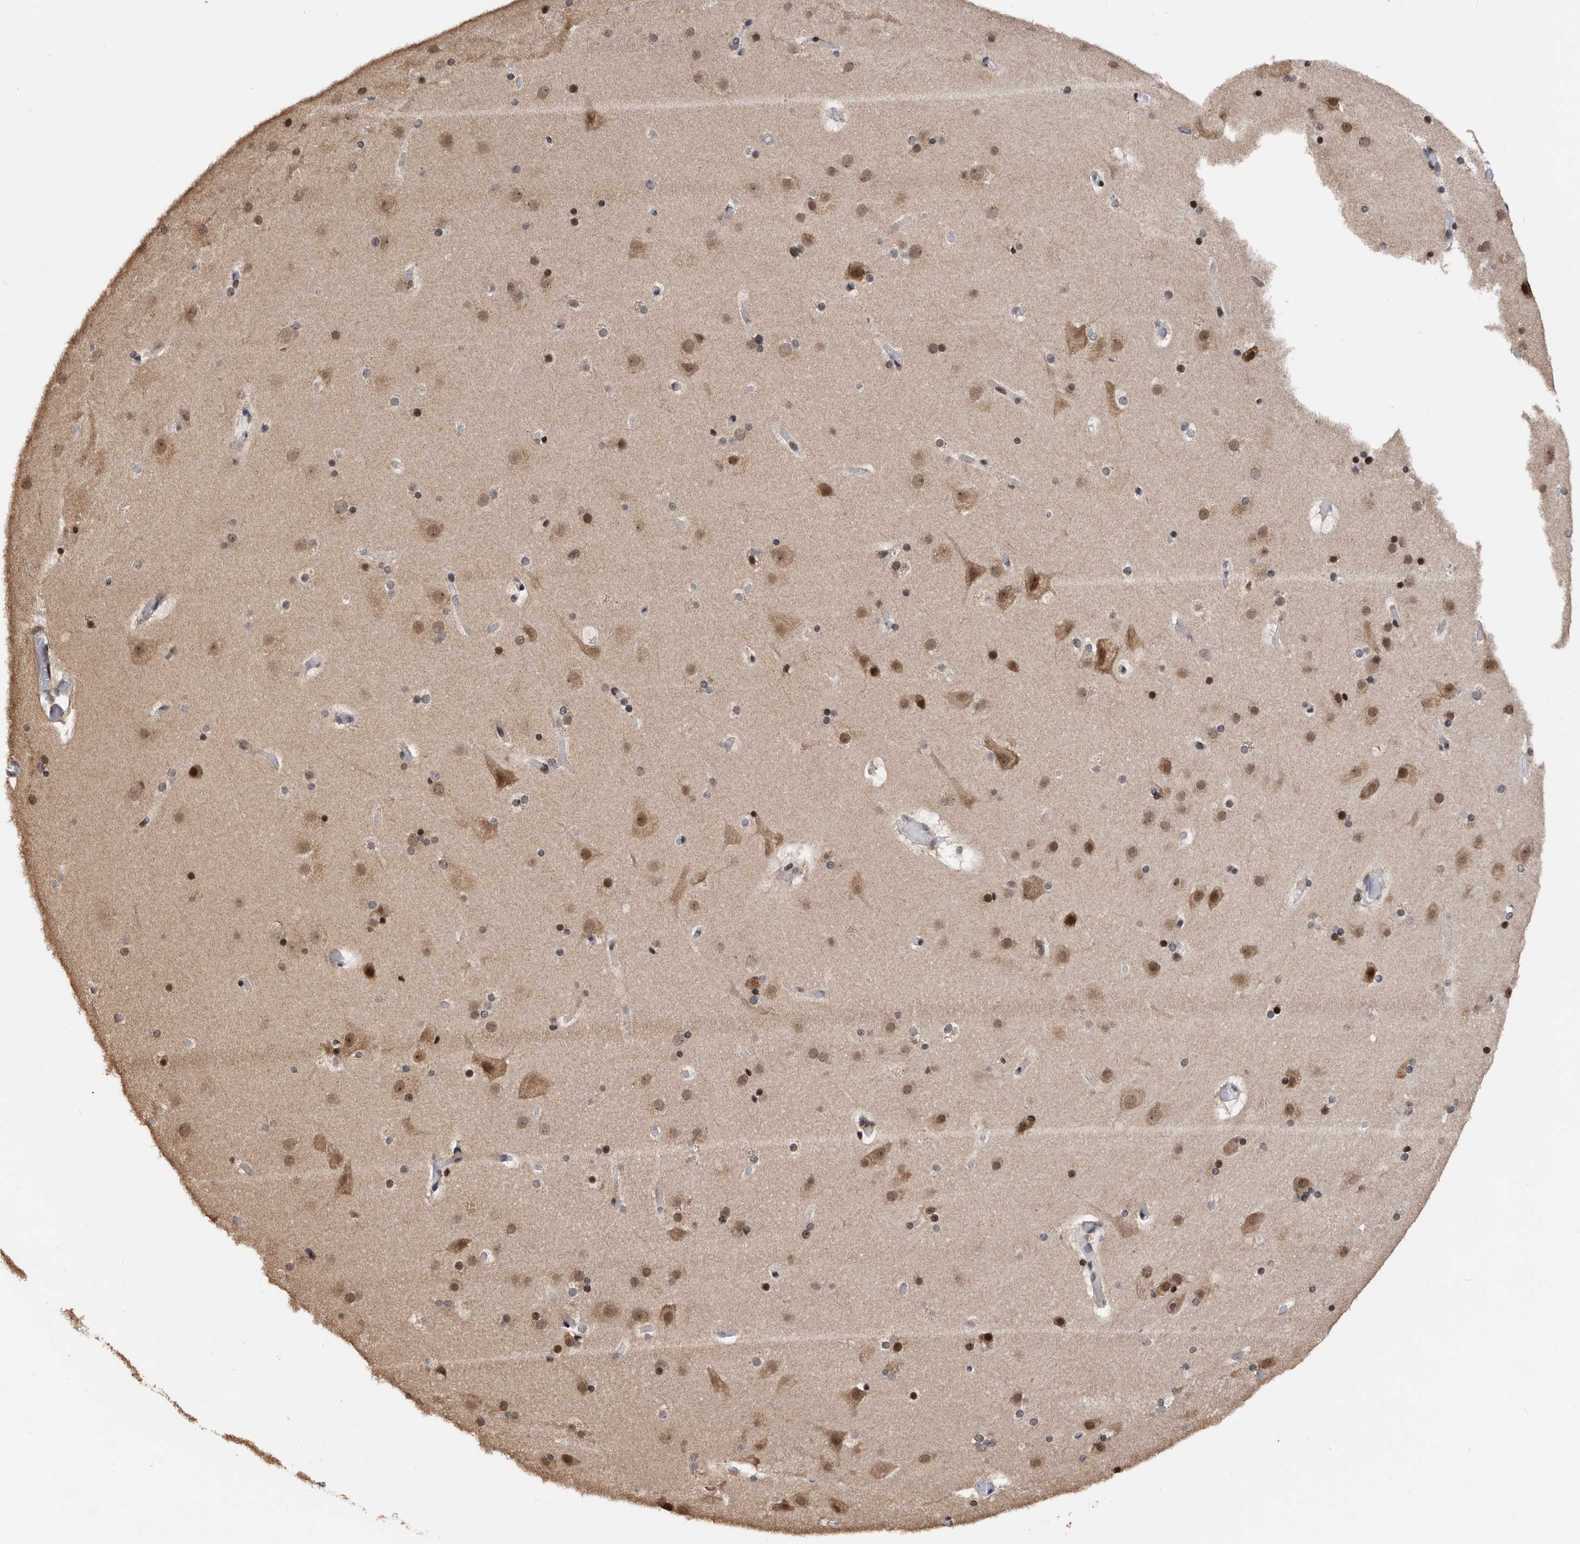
{"staining": {"intensity": "weak", "quantity": "25%-75%", "location": "nuclear"}, "tissue": "cerebral cortex", "cell_type": "Endothelial cells", "image_type": "normal", "snomed": [{"axis": "morphology", "description": "Normal tissue, NOS"}, {"axis": "topography", "description": "Cerebral cortex"}], "caption": "About 25%-75% of endothelial cells in benign cerebral cortex show weak nuclear protein staining as visualized by brown immunohistochemical staining.", "gene": "SNRNP48", "patient": {"sex": "male", "age": 57}}